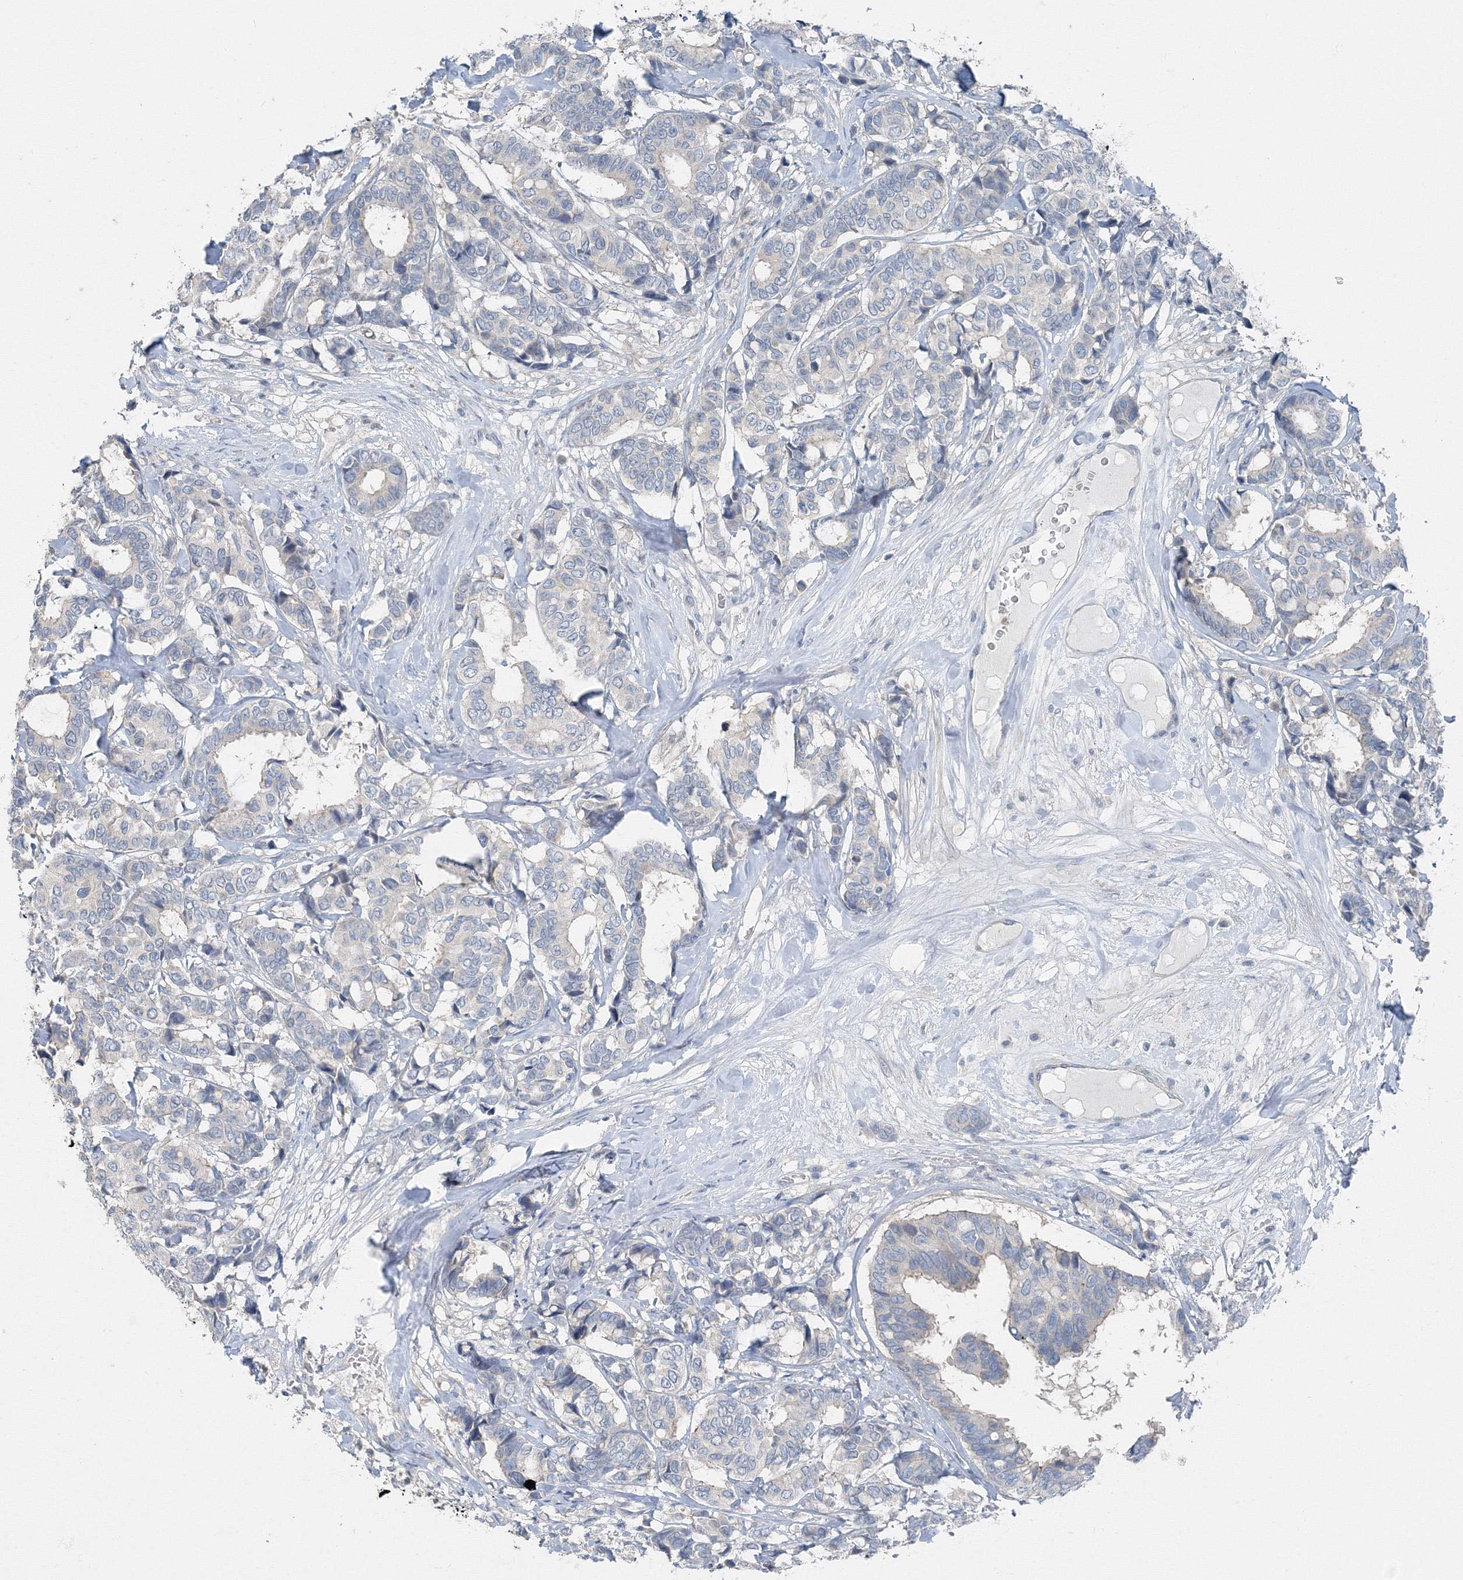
{"staining": {"intensity": "negative", "quantity": "none", "location": "none"}, "tissue": "breast cancer", "cell_type": "Tumor cells", "image_type": "cancer", "snomed": [{"axis": "morphology", "description": "Duct carcinoma"}, {"axis": "topography", "description": "Breast"}], "caption": "This is a image of IHC staining of infiltrating ductal carcinoma (breast), which shows no expression in tumor cells.", "gene": "AASDH", "patient": {"sex": "female", "age": 87}}